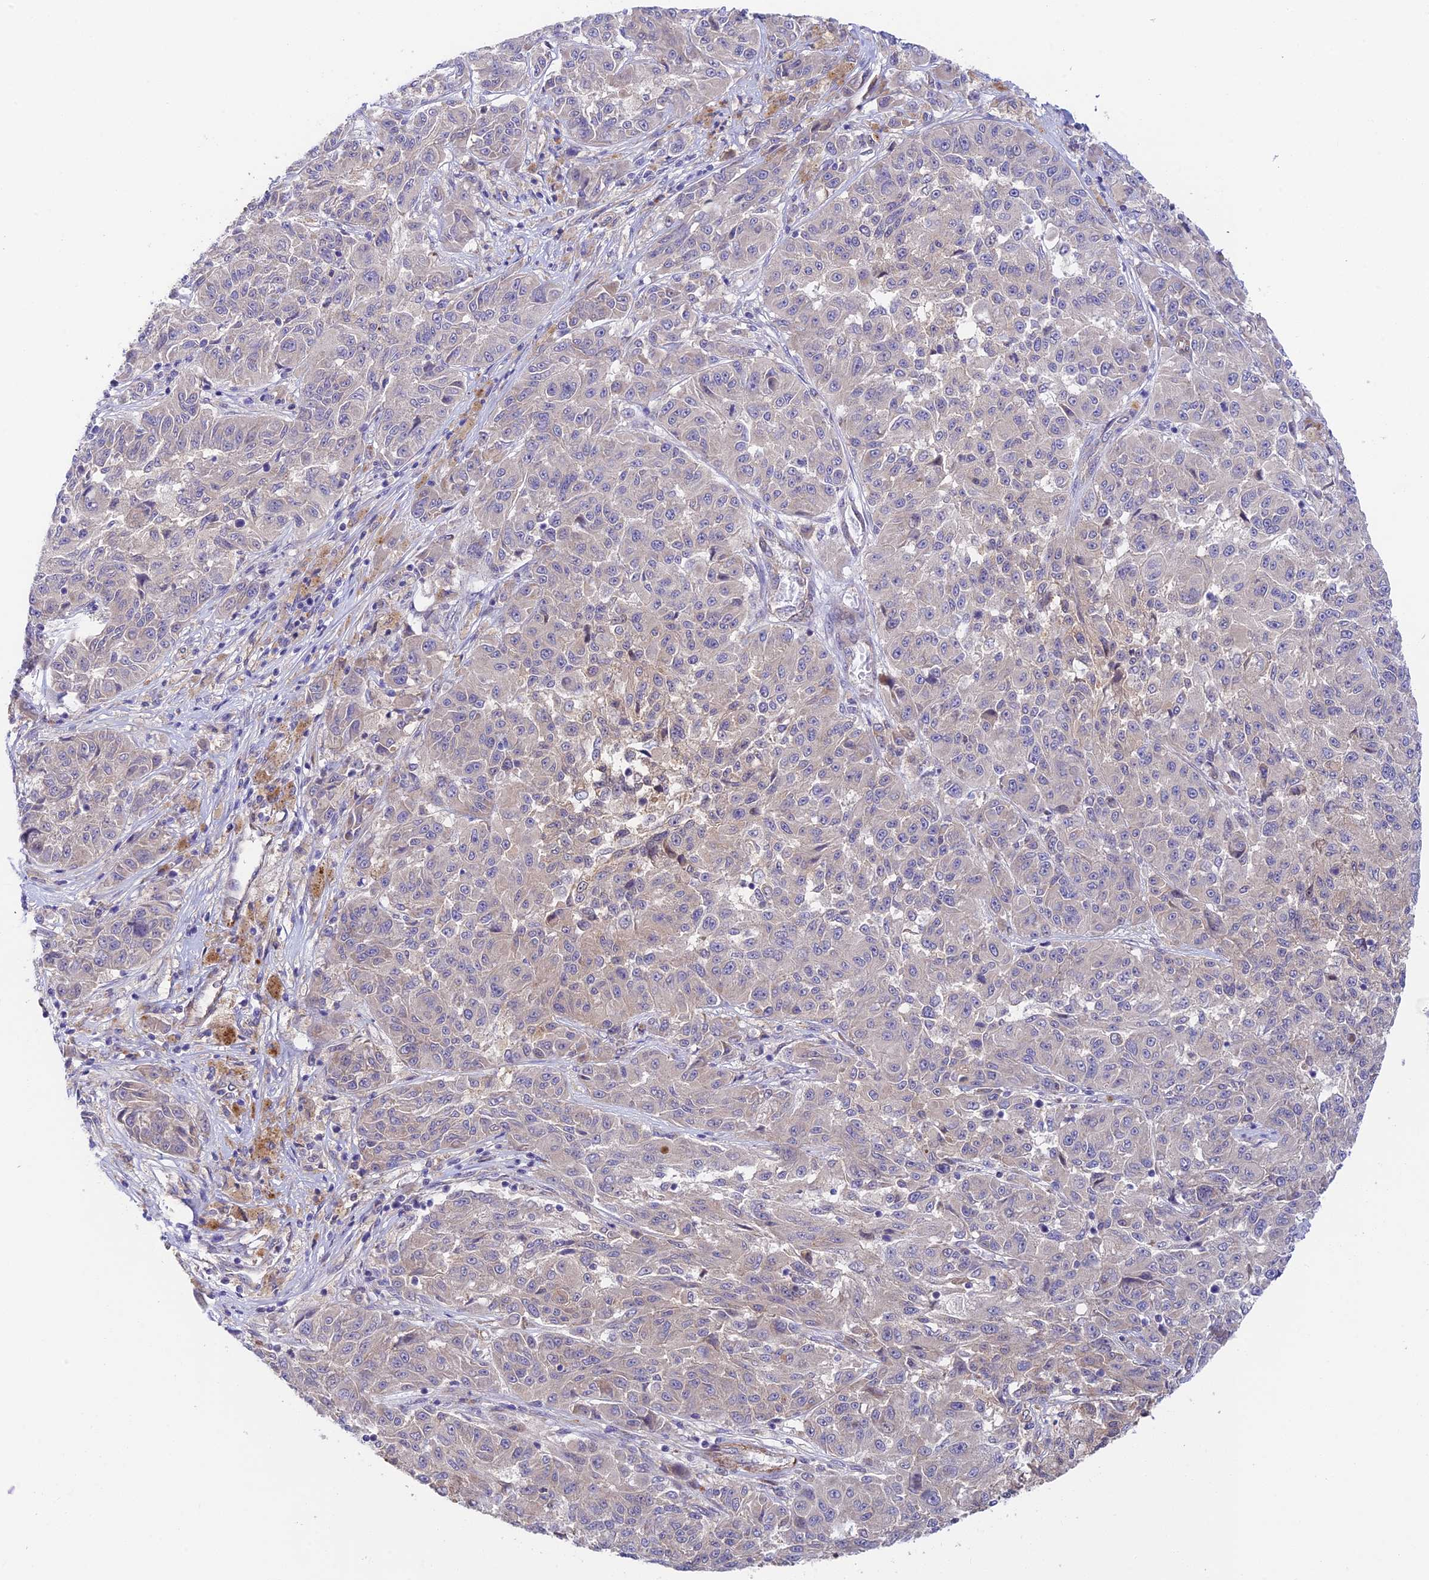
{"staining": {"intensity": "negative", "quantity": "none", "location": "none"}, "tissue": "melanoma", "cell_type": "Tumor cells", "image_type": "cancer", "snomed": [{"axis": "morphology", "description": "Malignant melanoma, NOS"}, {"axis": "topography", "description": "Skin"}], "caption": "Immunohistochemistry micrograph of human melanoma stained for a protein (brown), which demonstrates no expression in tumor cells.", "gene": "ANKRD50", "patient": {"sex": "male", "age": 53}}